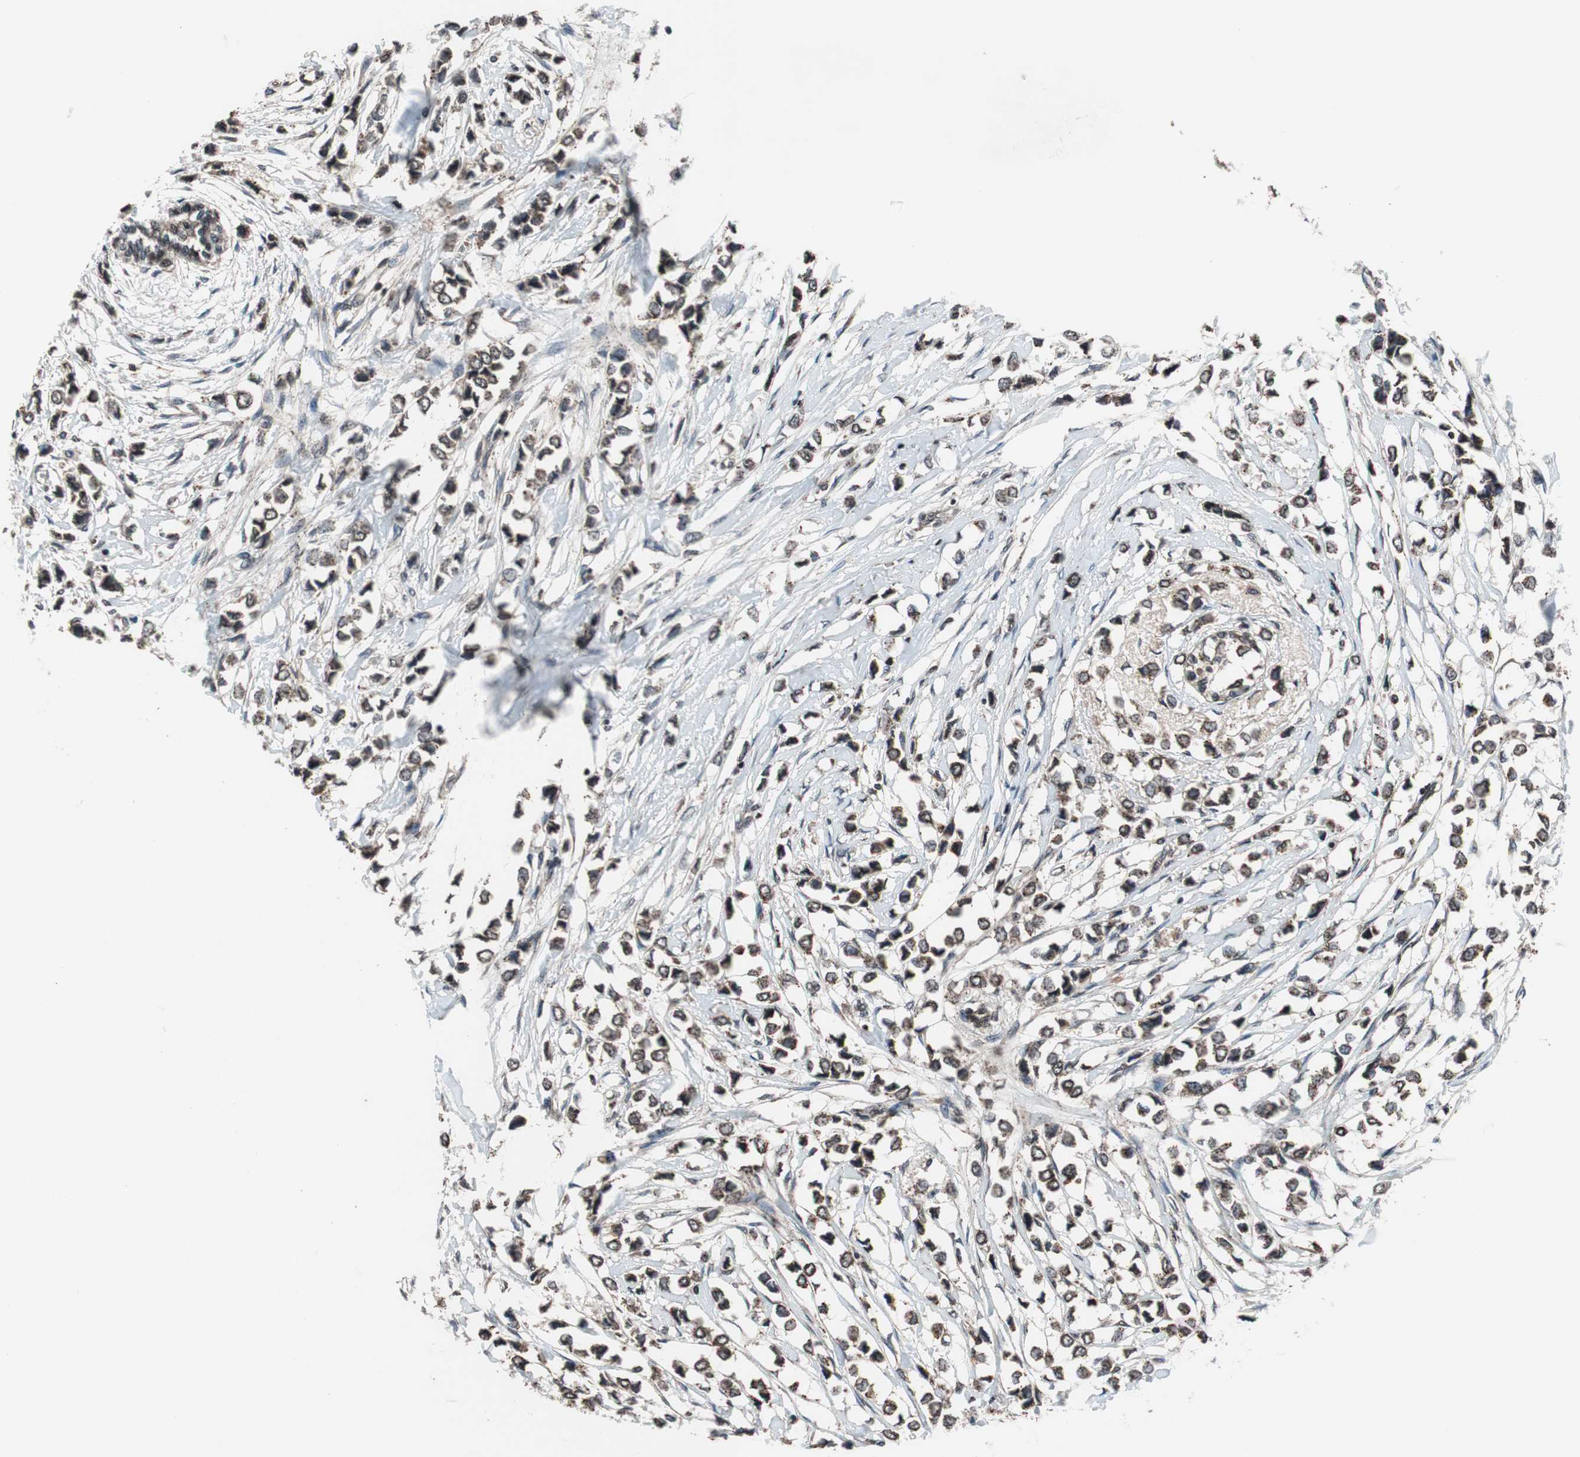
{"staining": {"intensity": "weak", "quantity": ">75%", "location": "cytoplasmic/membranous"}, "tissue": "breast cancer", "cell_type": "Tumor cells", "image_type": "cancer", "snomed": [{"axis": "morphology", "description": "Lobular carcinoma"}, {"axis": "topography", "description": "Breast"}], "caption": "IHC (DAB) staining of breast cancer (lobular carcinoma) demonstrates weak cytoplasmic/membranous protein staining in approximately >75% of tumor cells.", "gene": "RFC1", "patient": {"sex": "female", "age": 51}}